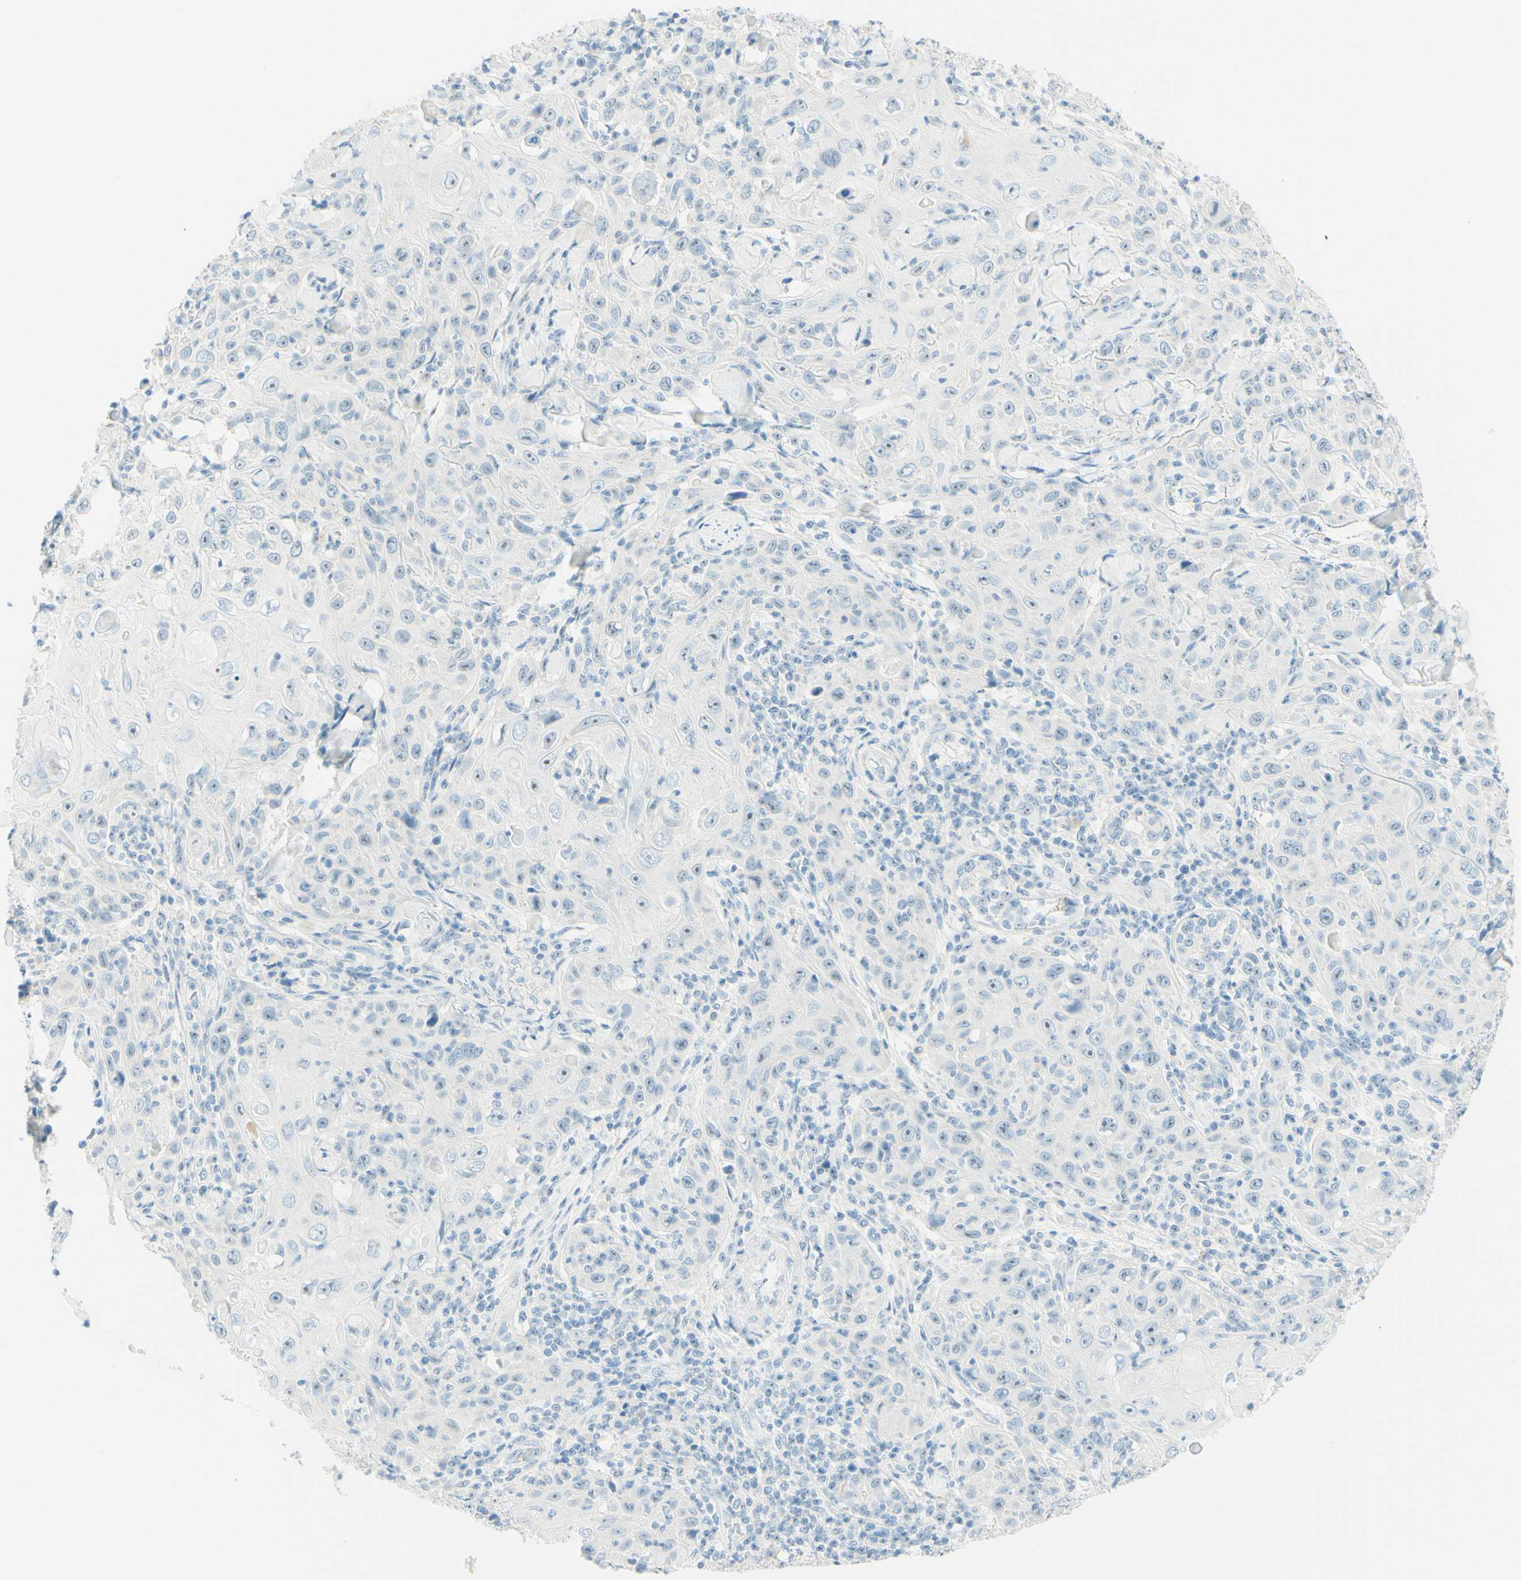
{"staining": {"intensity": "negative", "quantity": "none", "location": "none"}, "tissue": "skin cancer", "cell_type": "Tumor cells", "image_type": "cancer", "snomed": [{"axis": "morphology", "description": "Squamous cell carcinoma, NOS"}, {"axis": "topography", "description": "Skin"}], "caption": "This is a image of IHC staining of skin squamous cell carcinoma, which shows no positivity in tumor cells. The staining was performed using DAB to visualize the protein expression in brown, while the nuclei were stained in blue with hematoxylin (Magnification: 20x).", "gene": "FMR1NB", "patient": {"sex": "female", "age": 88}}